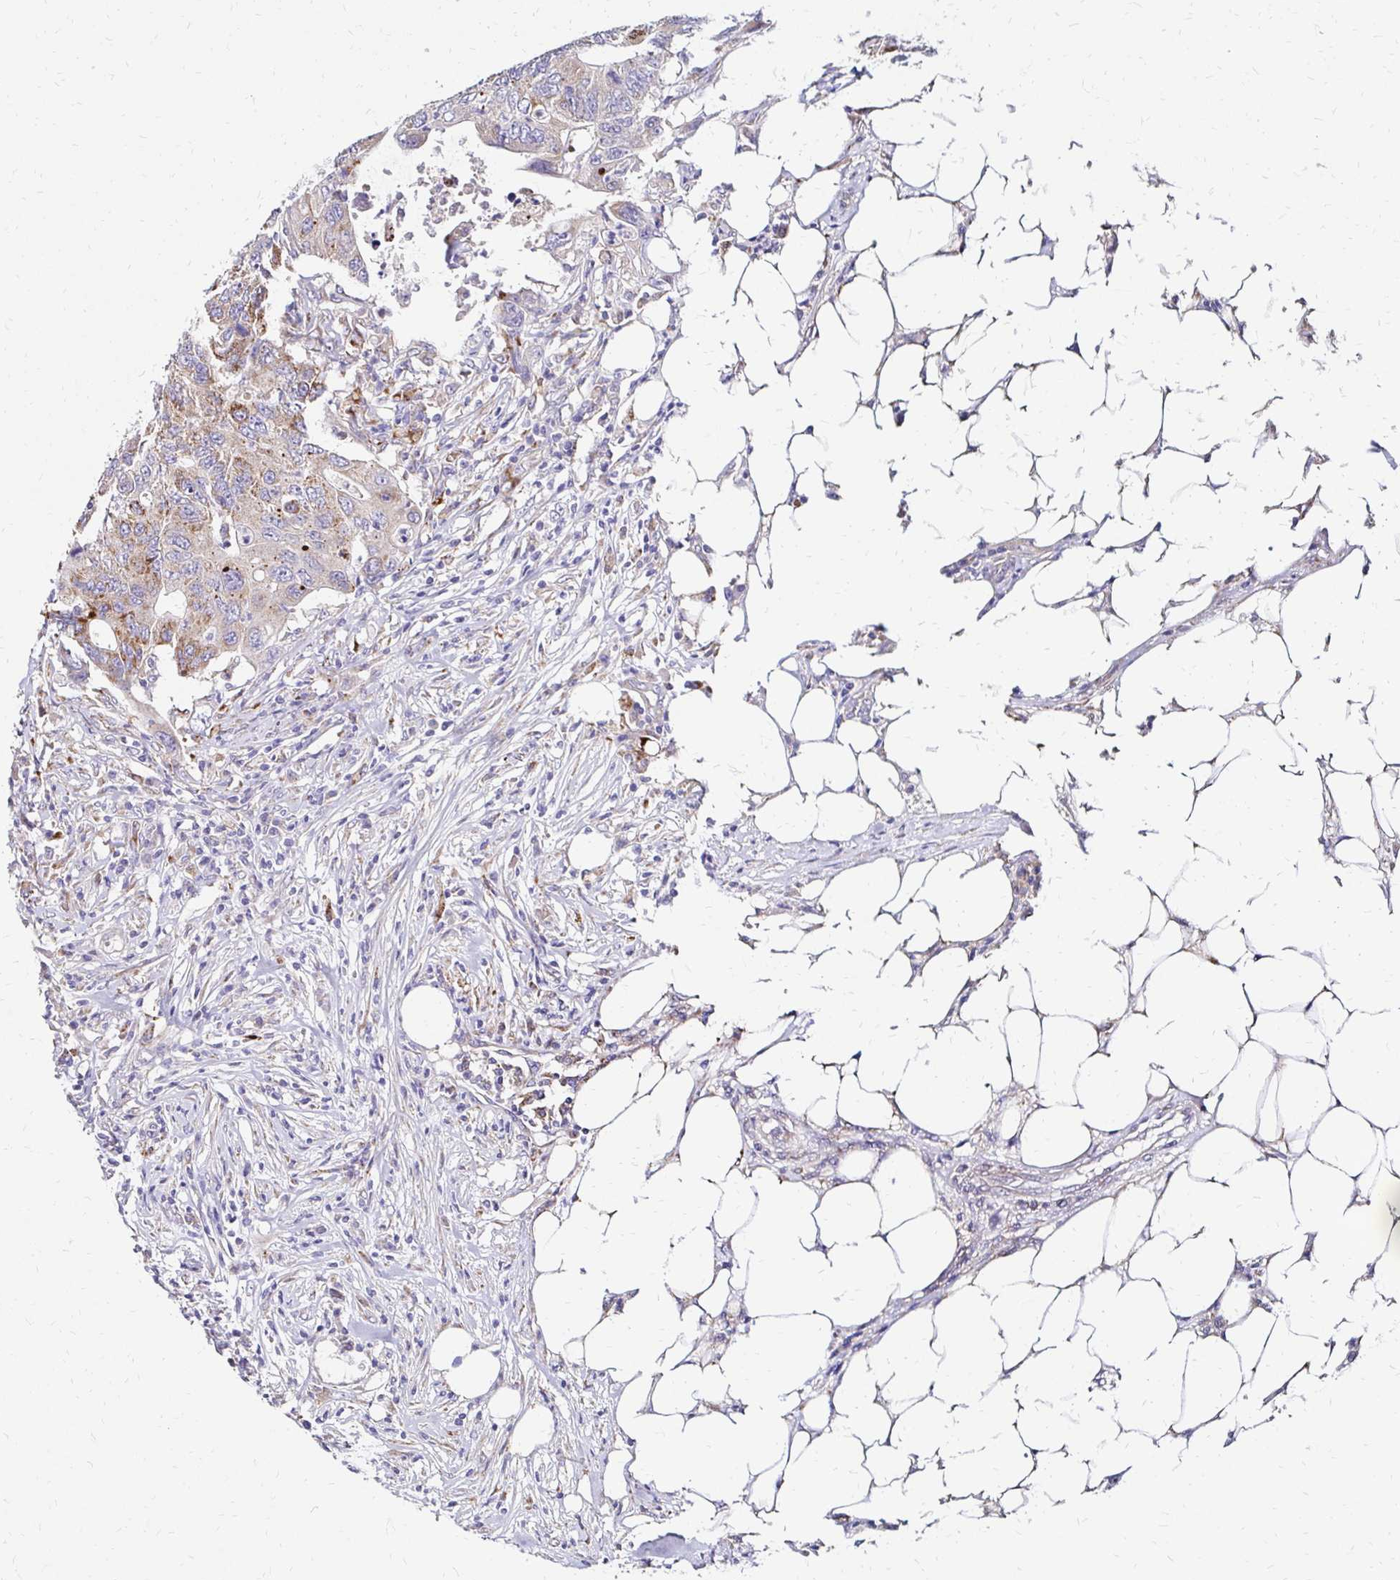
{"staining": {"intensity": "weak", "quantity": "<25%", "location": "cytoplasmic/membranous"}, "tissue": "colorectal cancer", "cell_type": "Tumor cells", "image_type": "cancer", "snomed": [{"axis": "morphology", "description": "Adenocarcinoma, NOS"}, {"axis": "topography", "description": "Colon"}], "caption": "Tumor cells are negative for brown protein staining in colorectal adenocarcinoma.", "gene": "IDUA", "patient": {"sex": "male", "age": 71}}